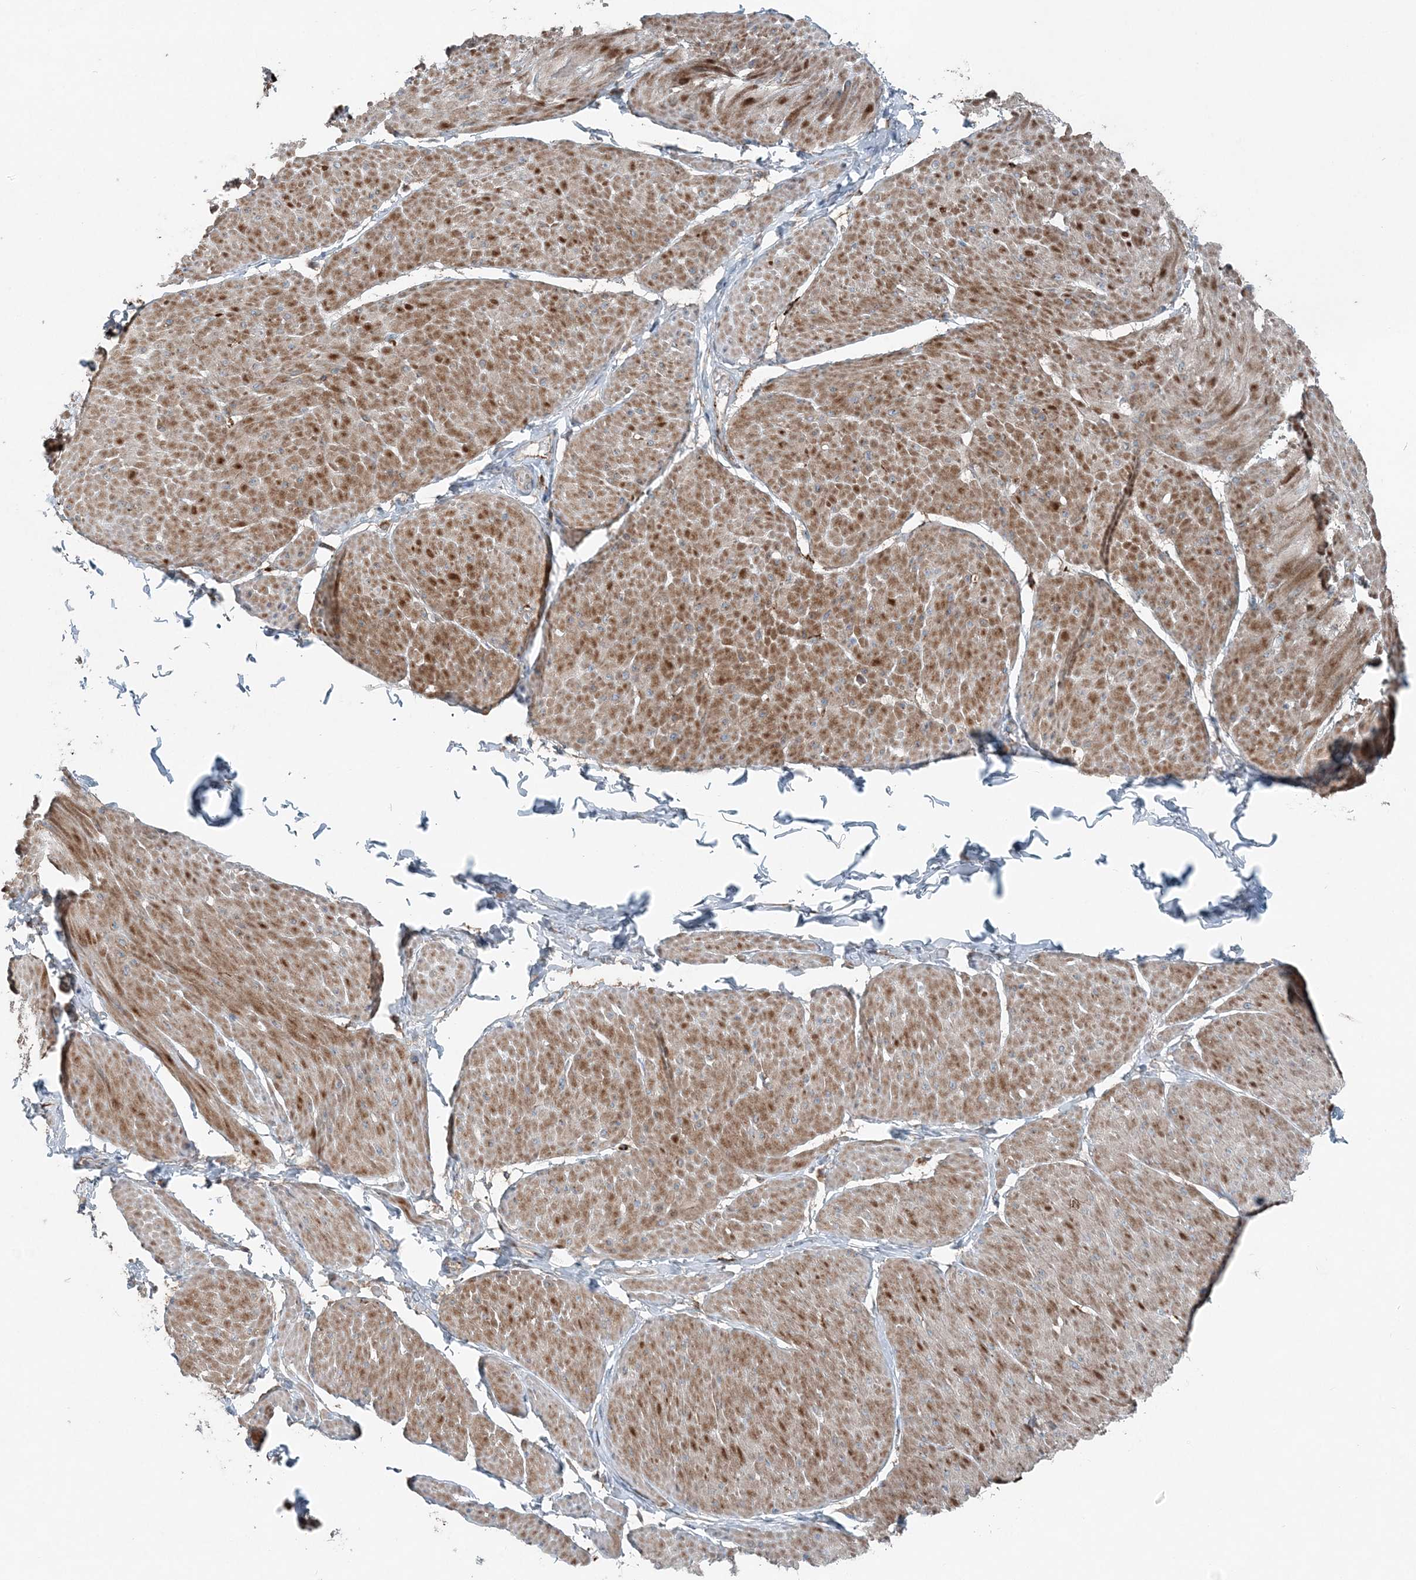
{"staining": {"intensity": "moderate", "quantity": ">75%", "location": "cytoplasmic/membranous"}, "tissue": "smooth muscle", "cell_type": "Smooth muscle cells", "image_type": "normal", "snomed": [{"axis": "morphology", "description": "Urothelial carcinoma, High grade"}, {"axis": "topography", "description": "Urinary bladder"}], "caption": "Immunohistochemistry (IHC) staining of normal smooth muscle, which exhibits medium levels of moderate cytoplasmic/membranous positivity in about >75% of smooth muscle cells indicating moderate cytoplasmic/membranous protein expression. The staining was performed using DAB (3,3'-diaminobenzidine) (brown) for protein detection and nuclei were counterstained in hematoxylin (blue).", "gene": "KY", "patient": {"sex": "male", "age": 46}}